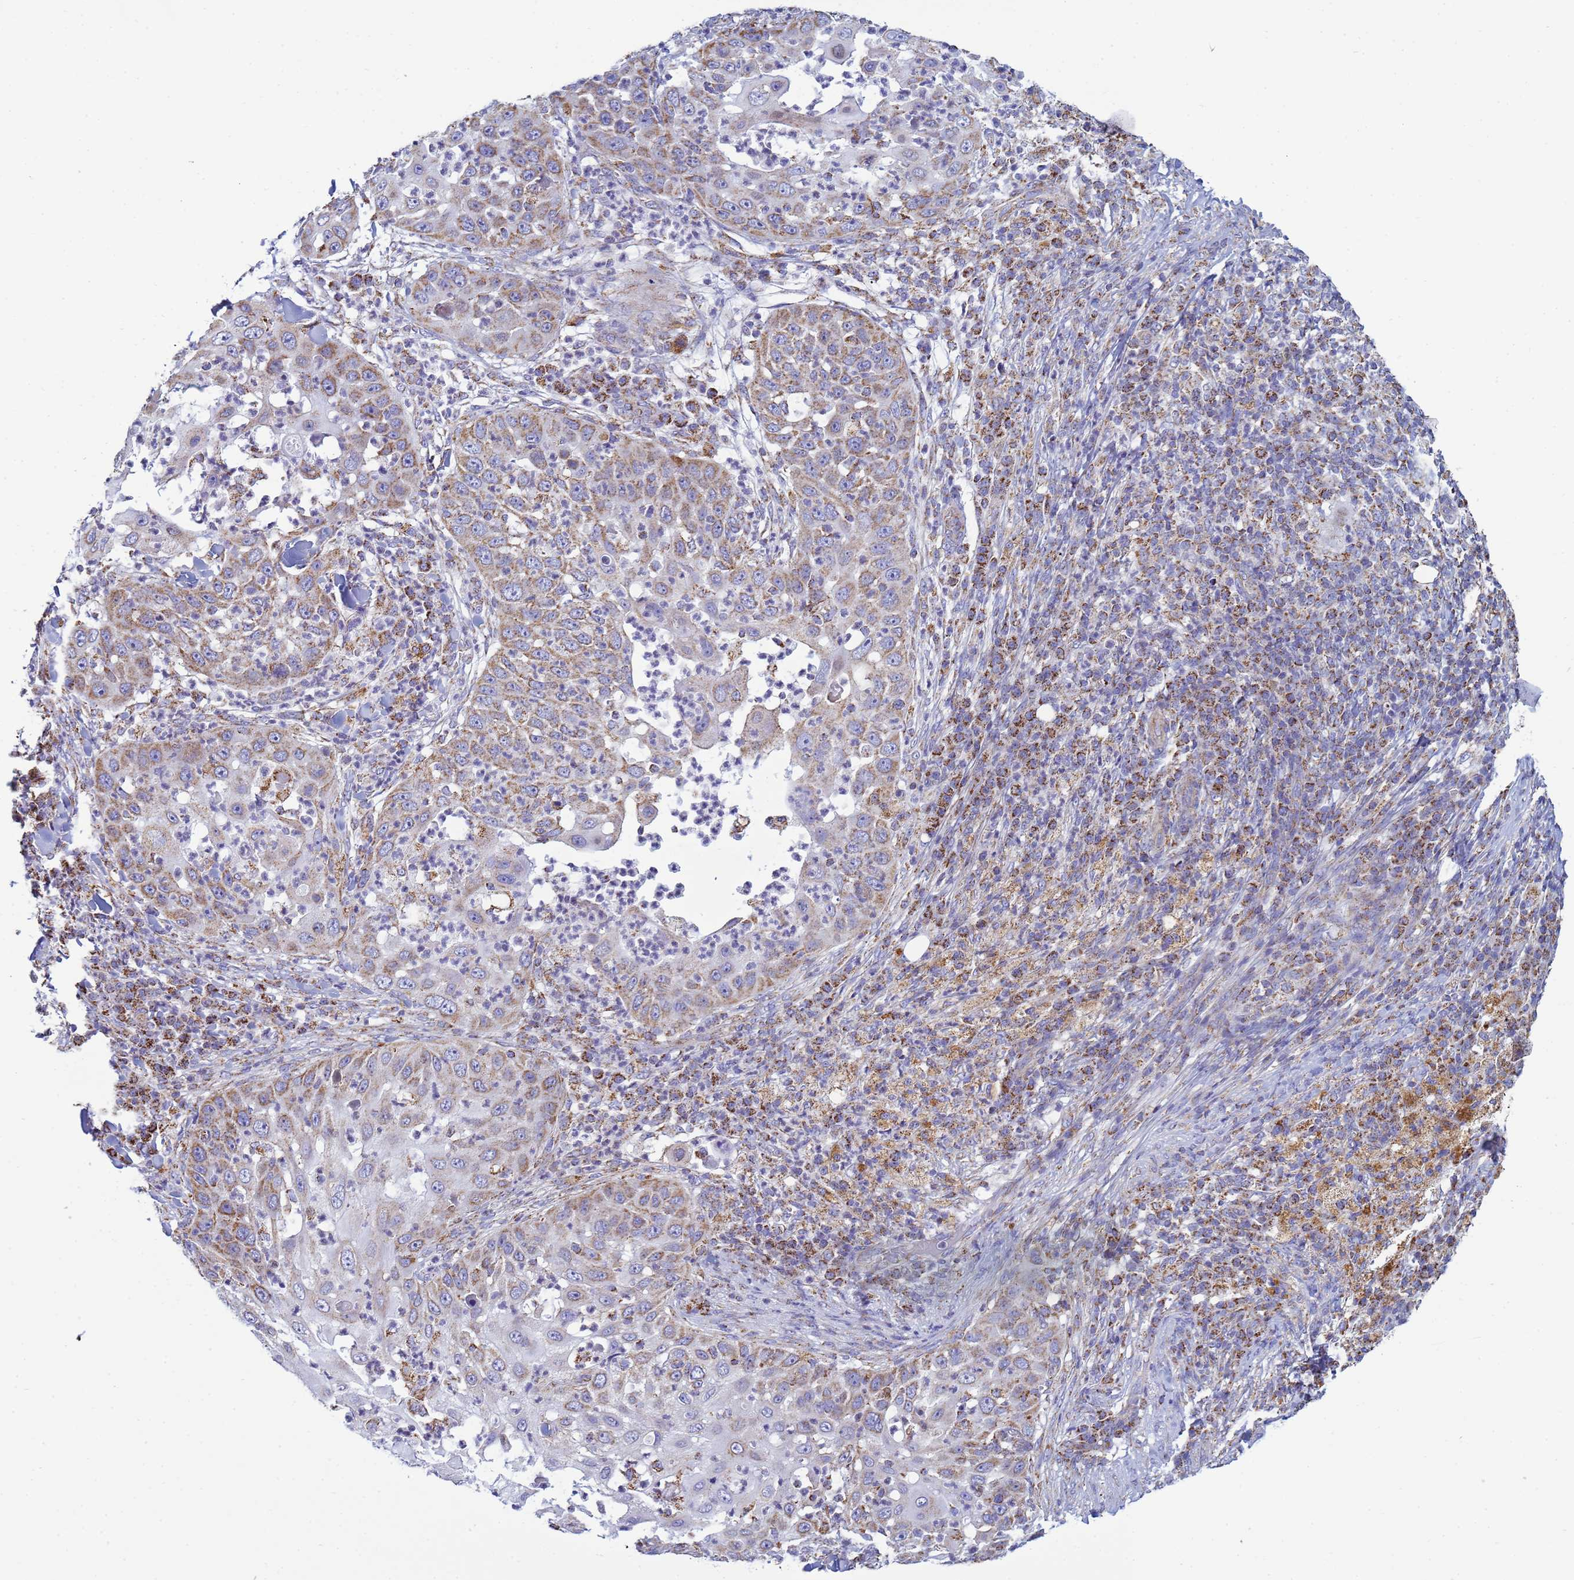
{"staining": {"intensity": "moderate", "quantity": "25%-75%", "location": "cytoplasmic/membranous"}, "tissue": "skin cancer", "cell_type": "Tumor cells", "image_type": "cancer", "snomed": [{"axis": "morphology", "description": "Squamous cell carcinoma, NOS"}, {"axis": "topography", "description": "Skin"}], "caption": "High-power microscopy captured an immunohistochemistry image of skin cancer (squamous cell carcinoma), revealing moderate cytoplasmic/membranous staining in approximately 25%-75% of tumor cells.", "gene": "COQ4", "patient": {"sex": "female", "age": 44}}